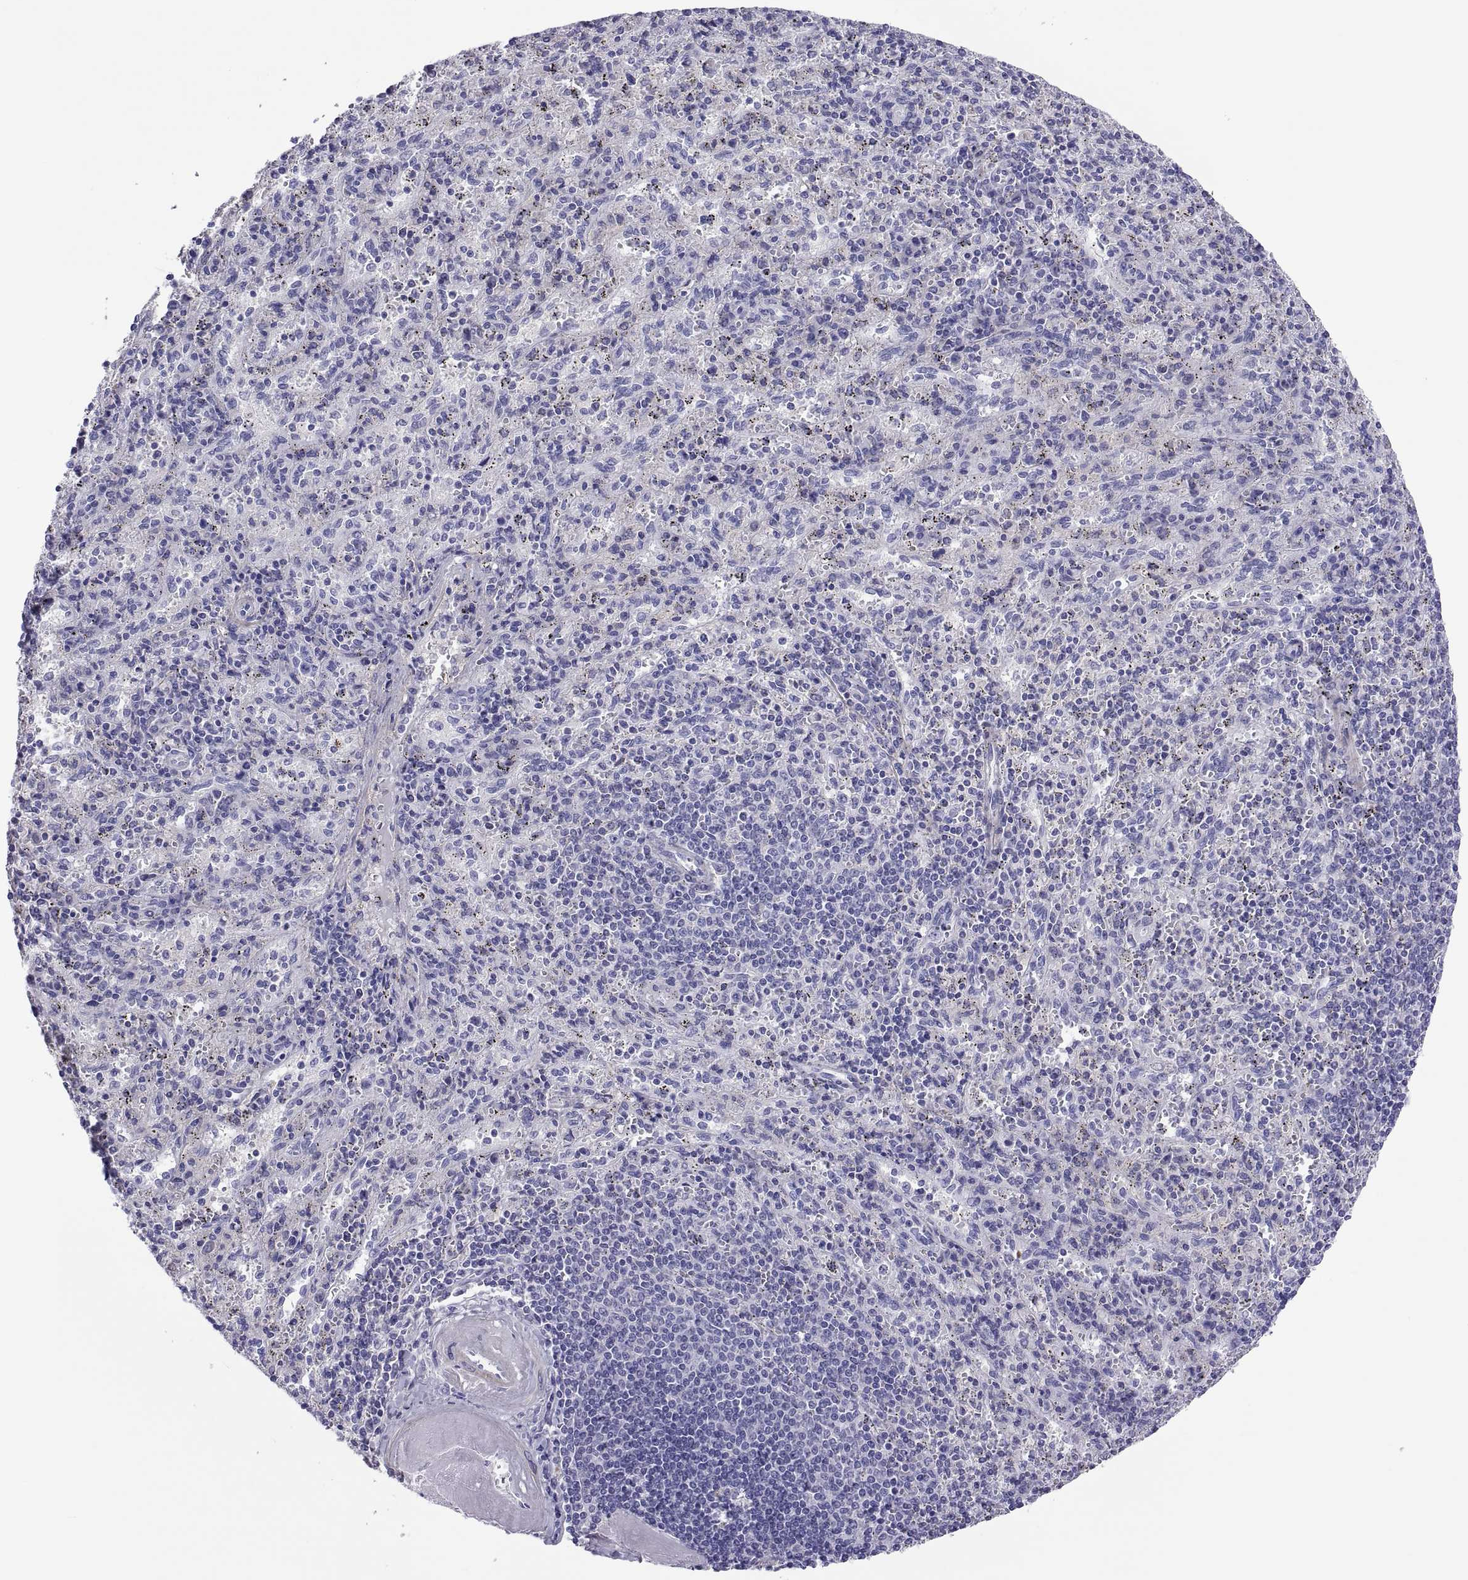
{"staining": {"intensity": "negative", "quantity": "none", "location": "none"}, "tissue": "spleen", "cell_type": "Cells in red pulp", "image_type": "normal", "snomed": [{"axis": "morphology", "description": "Normal tissue, NOS"}, {"axis": "topography", "description": "Spleen"}], "caption": "Immunohistochemistry (IHC) histopathology image of benign human spleen stained for a protein (brown), which shows no positivity in cells in red pulp. (DAB (3,3'-diaminobenzidine) immunohistochemistry with hematoxylin counter stain).", "gene": "BSPH1", "patient": {"sex": "male", "age": 57}}